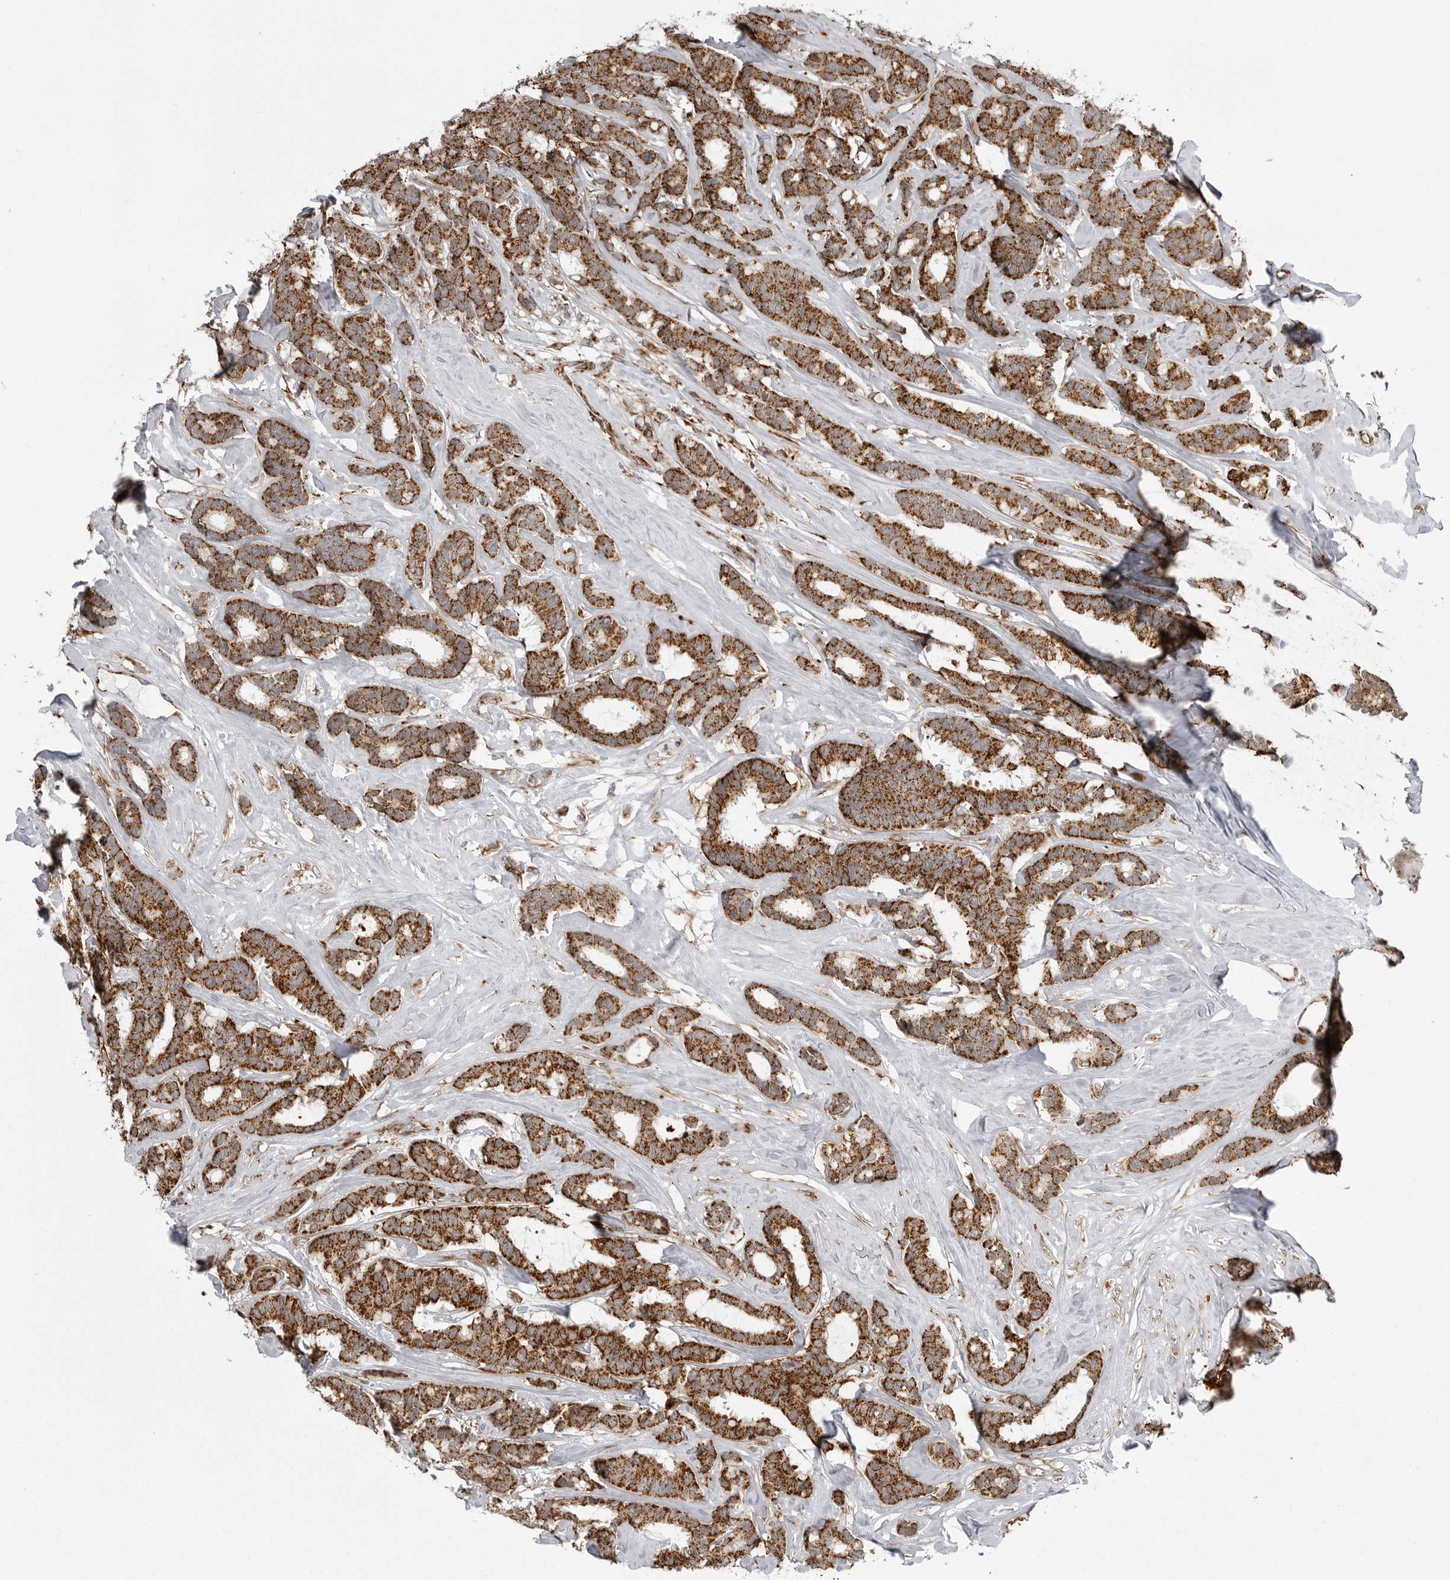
{"staining": {"intensity": "strong", "quantity": ">75%", "location": "cytoplasmic/membranous"}, "tissue": "breast cancer", "cell_type": "Tumor cells", "image_type": "cancer", "snomed": [{"axis": "morphology", "description": "Duct carcinoma"}, {"axis": "topography", "description": "Breast"}], "caption": "Protein staining by IHC reveals strong cytoplasmic/membranous expression in about >75% of tumor cells in intraductal carcinoma (breast). (brown staining indicates protein expression, while blue staining denotes nuclei).", "gene": "FH", "patient": {"sex": "female", "age": 87}}